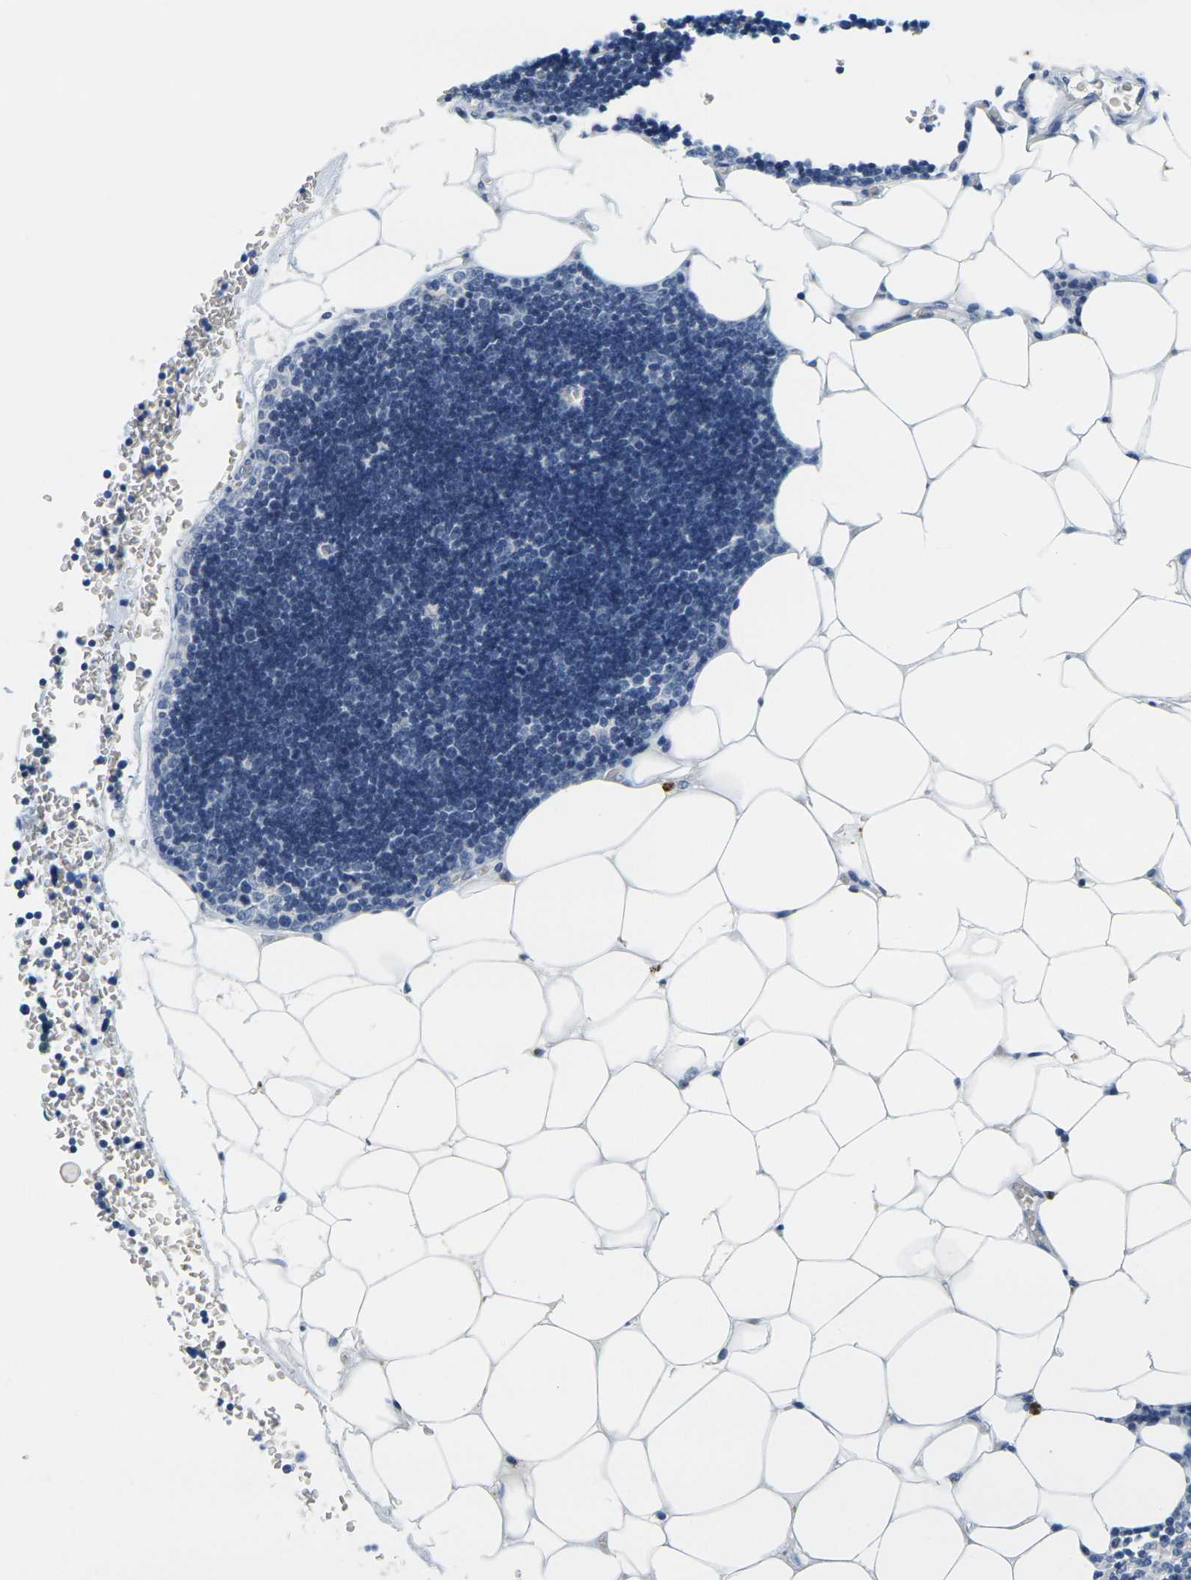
{"staining": {"intensity": "negative", "quantity": "none", "location": "none"}, "tissue": "lymph node", "cell_type": "Germinal center cells", "image_type": "normal", "snomed": [{"axis": "morphology", "description": "Normal tissue, NOS"}, {"axis": "topography", "description": "Lymph node"}], "caption": "Germinal center cells show no significant protein expression in unremarkable lymph node.", "gene": "GPR15", "patient": {"sex": "male", "age": 33}}